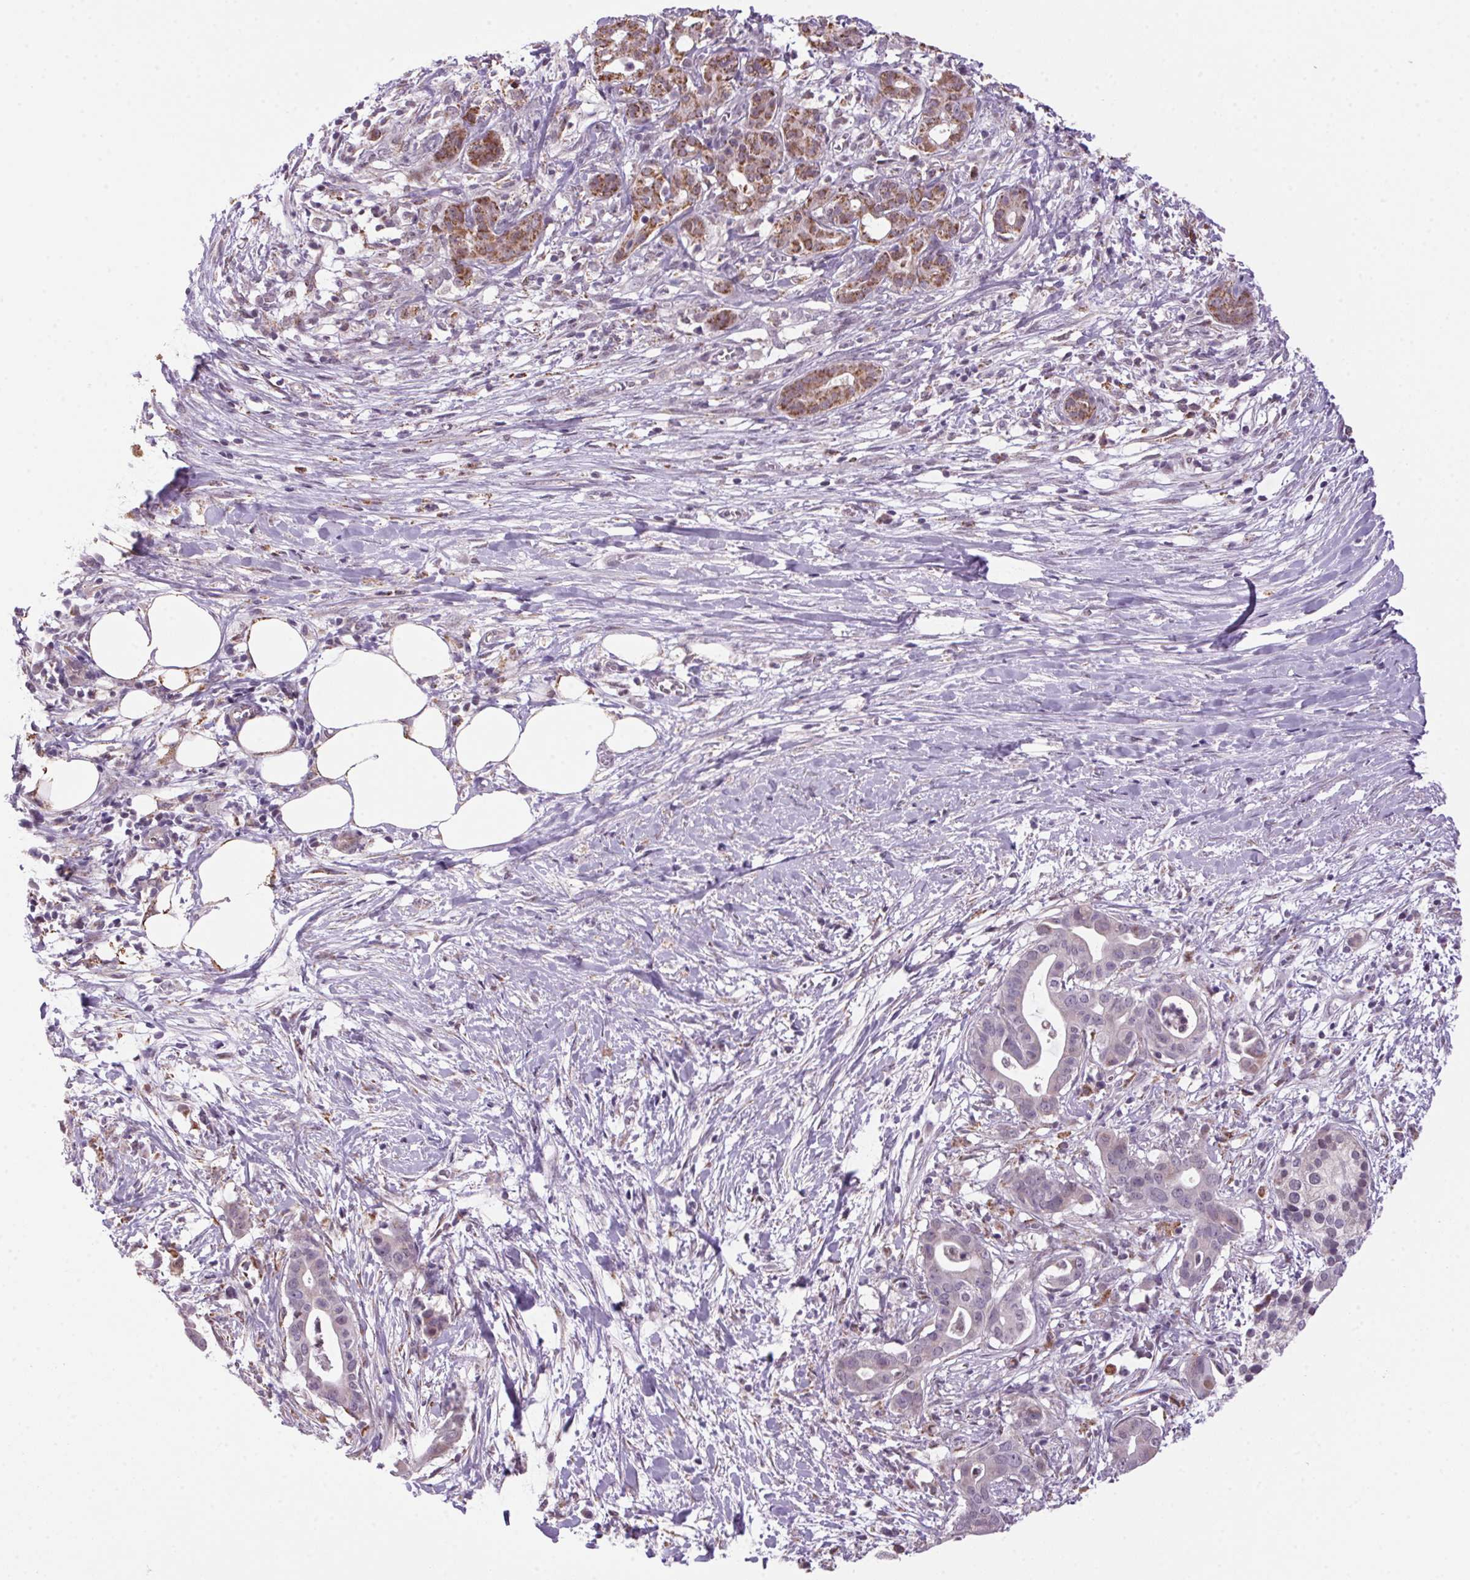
{"staining": {"intensity": "negative", "quantity": "none", "location": "none"}, "tissue": "pancreatic cancer", "cell_type": "Tumor cells", "image_type": "cancer", "snomed": [{"axis": "morphology", "description": "Adenocarcinoma, NOS"}, {"axis": "topography", "description": "Pancreas"}], "caption": "DAB (3,3'-diaminobenzidine) immunohistochemical staining of pancreatic cancer (adenocarcinoma) shows no significant staining in tumor cells.", "gene": "AKR1E2", "patient": {"sex": "male", "age": 61}}